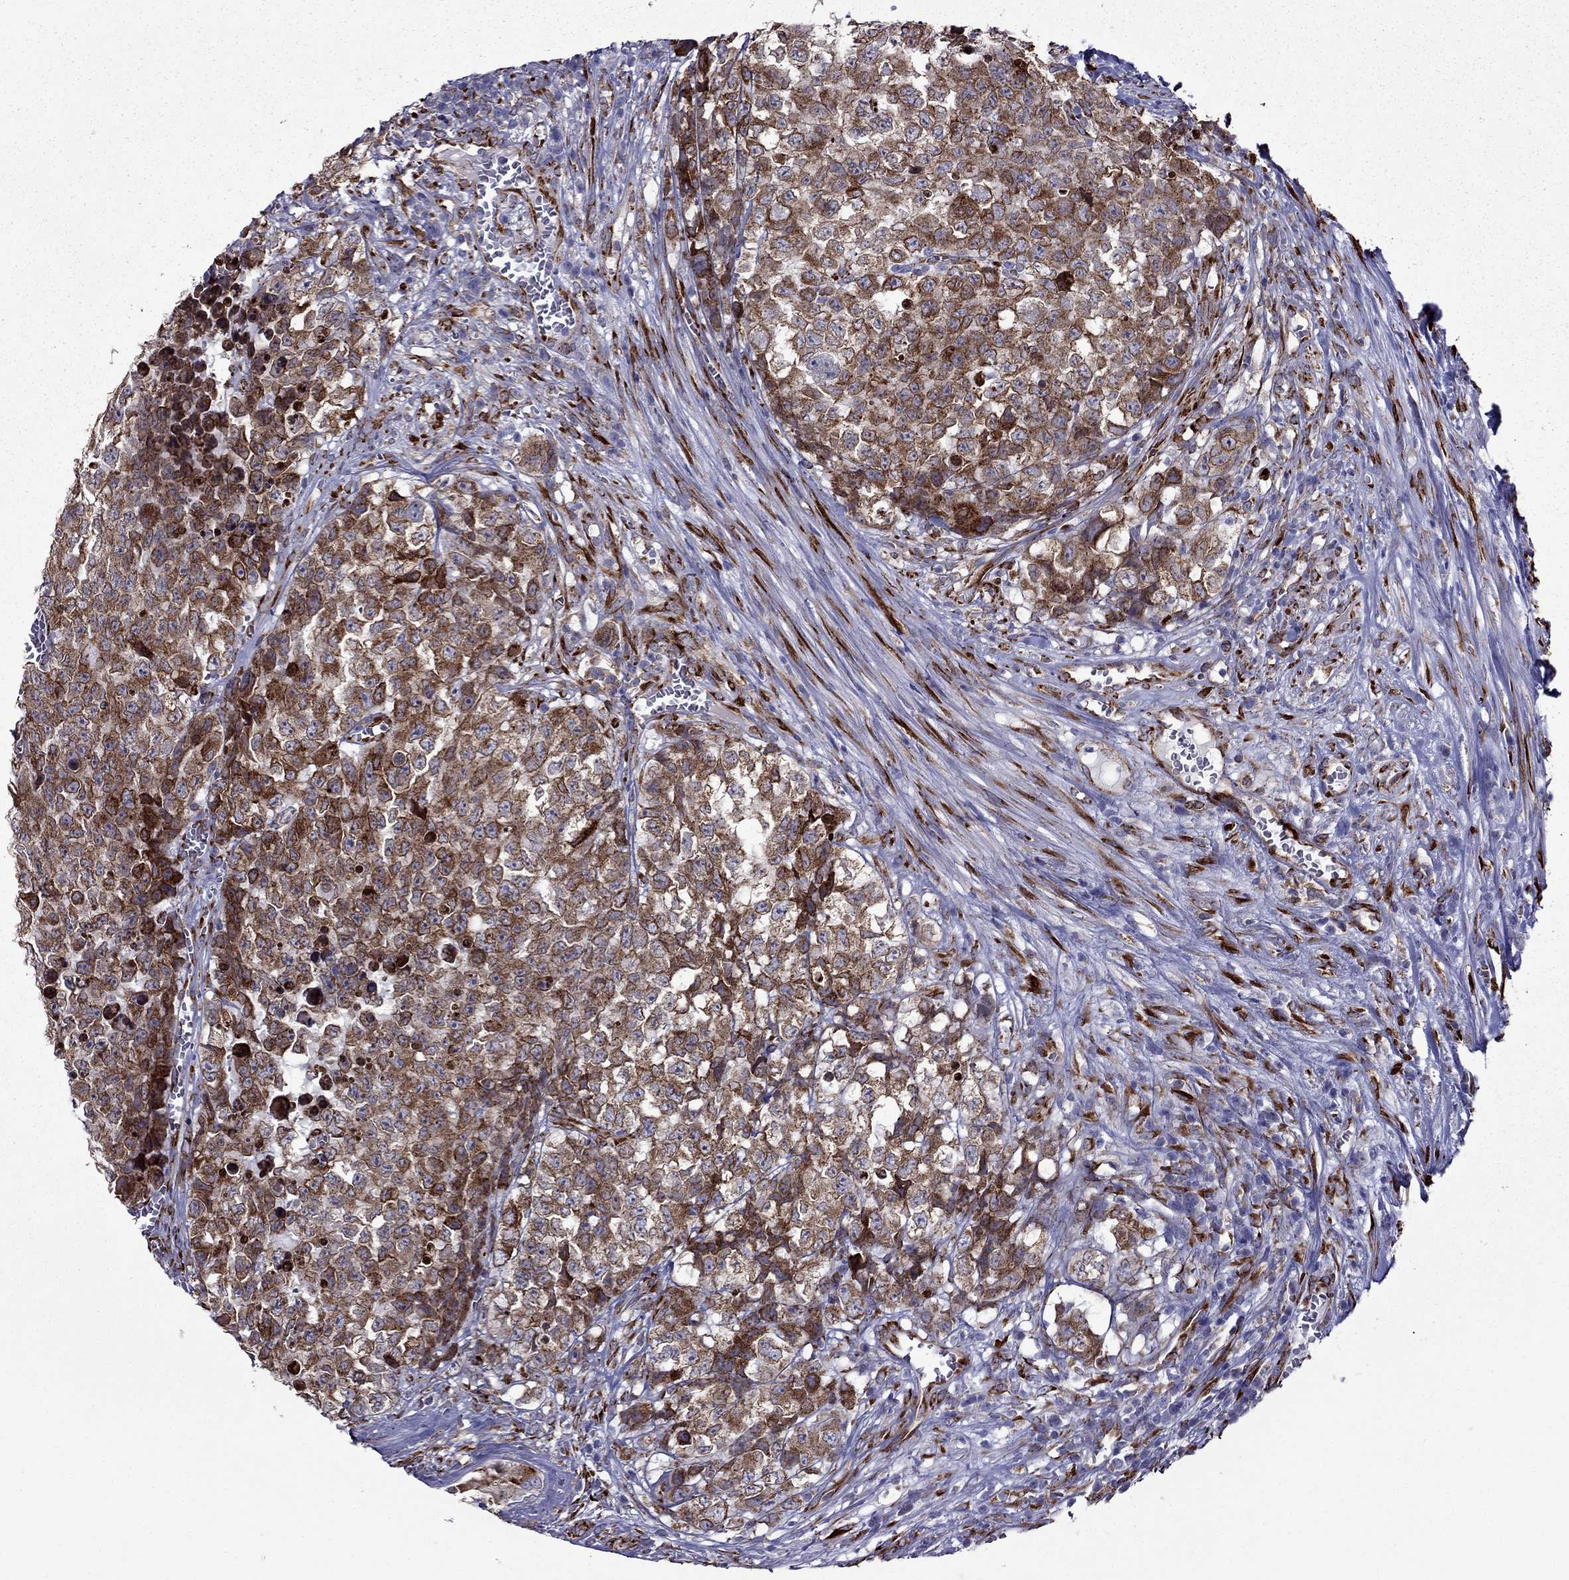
{"staining": {"intensity": "strong", "quantity": ">75%", "location": "cytoplasmic/membranous"}, "tissue": "testis cancer", "cell_type": "Tumor cells", "image_type": "cancer", "snomed": [{"axis": "morphology", "description": "Carcinoma, Embryonal, NOS"}, {"axis": "topography", "description": "Testis"}], "caption": "Protein expression analysis of human testis cancer (embryonal carcinoma) reveals strong cytoplasmic/membranous positivity in approximately >75% of tumor cells.", "gene": "IKBIP", "patient": {"sex": "male", "age": 23}}